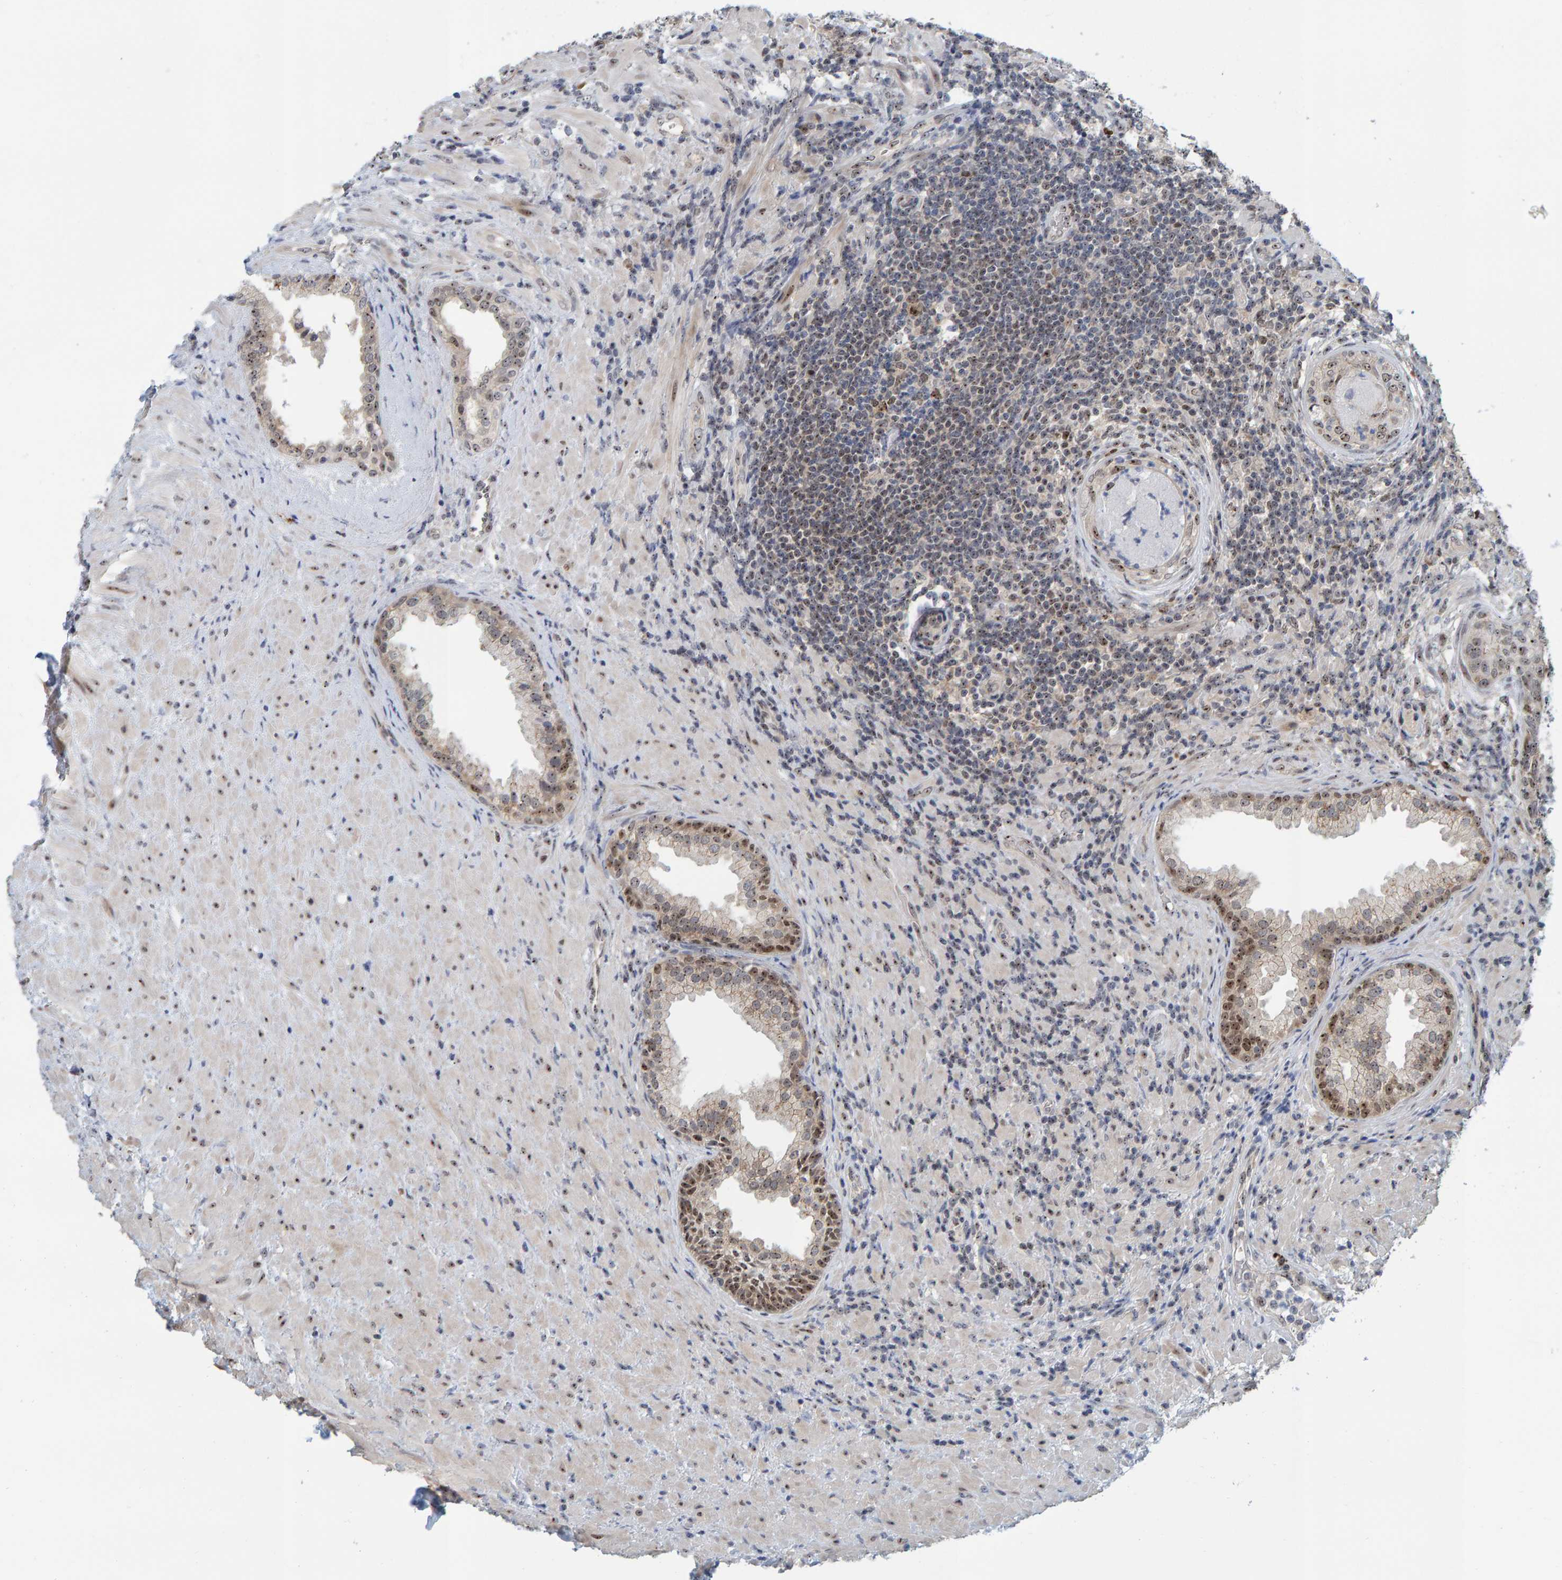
{"staining": {"intensity": "moderate", "quantity": "25%-75%", "location": "nuclear"}, "tissue": "prostate", "cell_type": "Glandular cells", "image_type": "normal", "snomed": [{"axis": "morphology", "description": "Normal tissue, NOS"}, {"axis": "topography", "description": "Prostate"}], "caption": "Immunohistochemical staining of normal human prostate shows 25%-75% levels of moderate nuclear protein staining in approximately 25%-75% of glandular cells.", "gene": "POLR1E", "patient": {"sex": "male", "age": 76}}